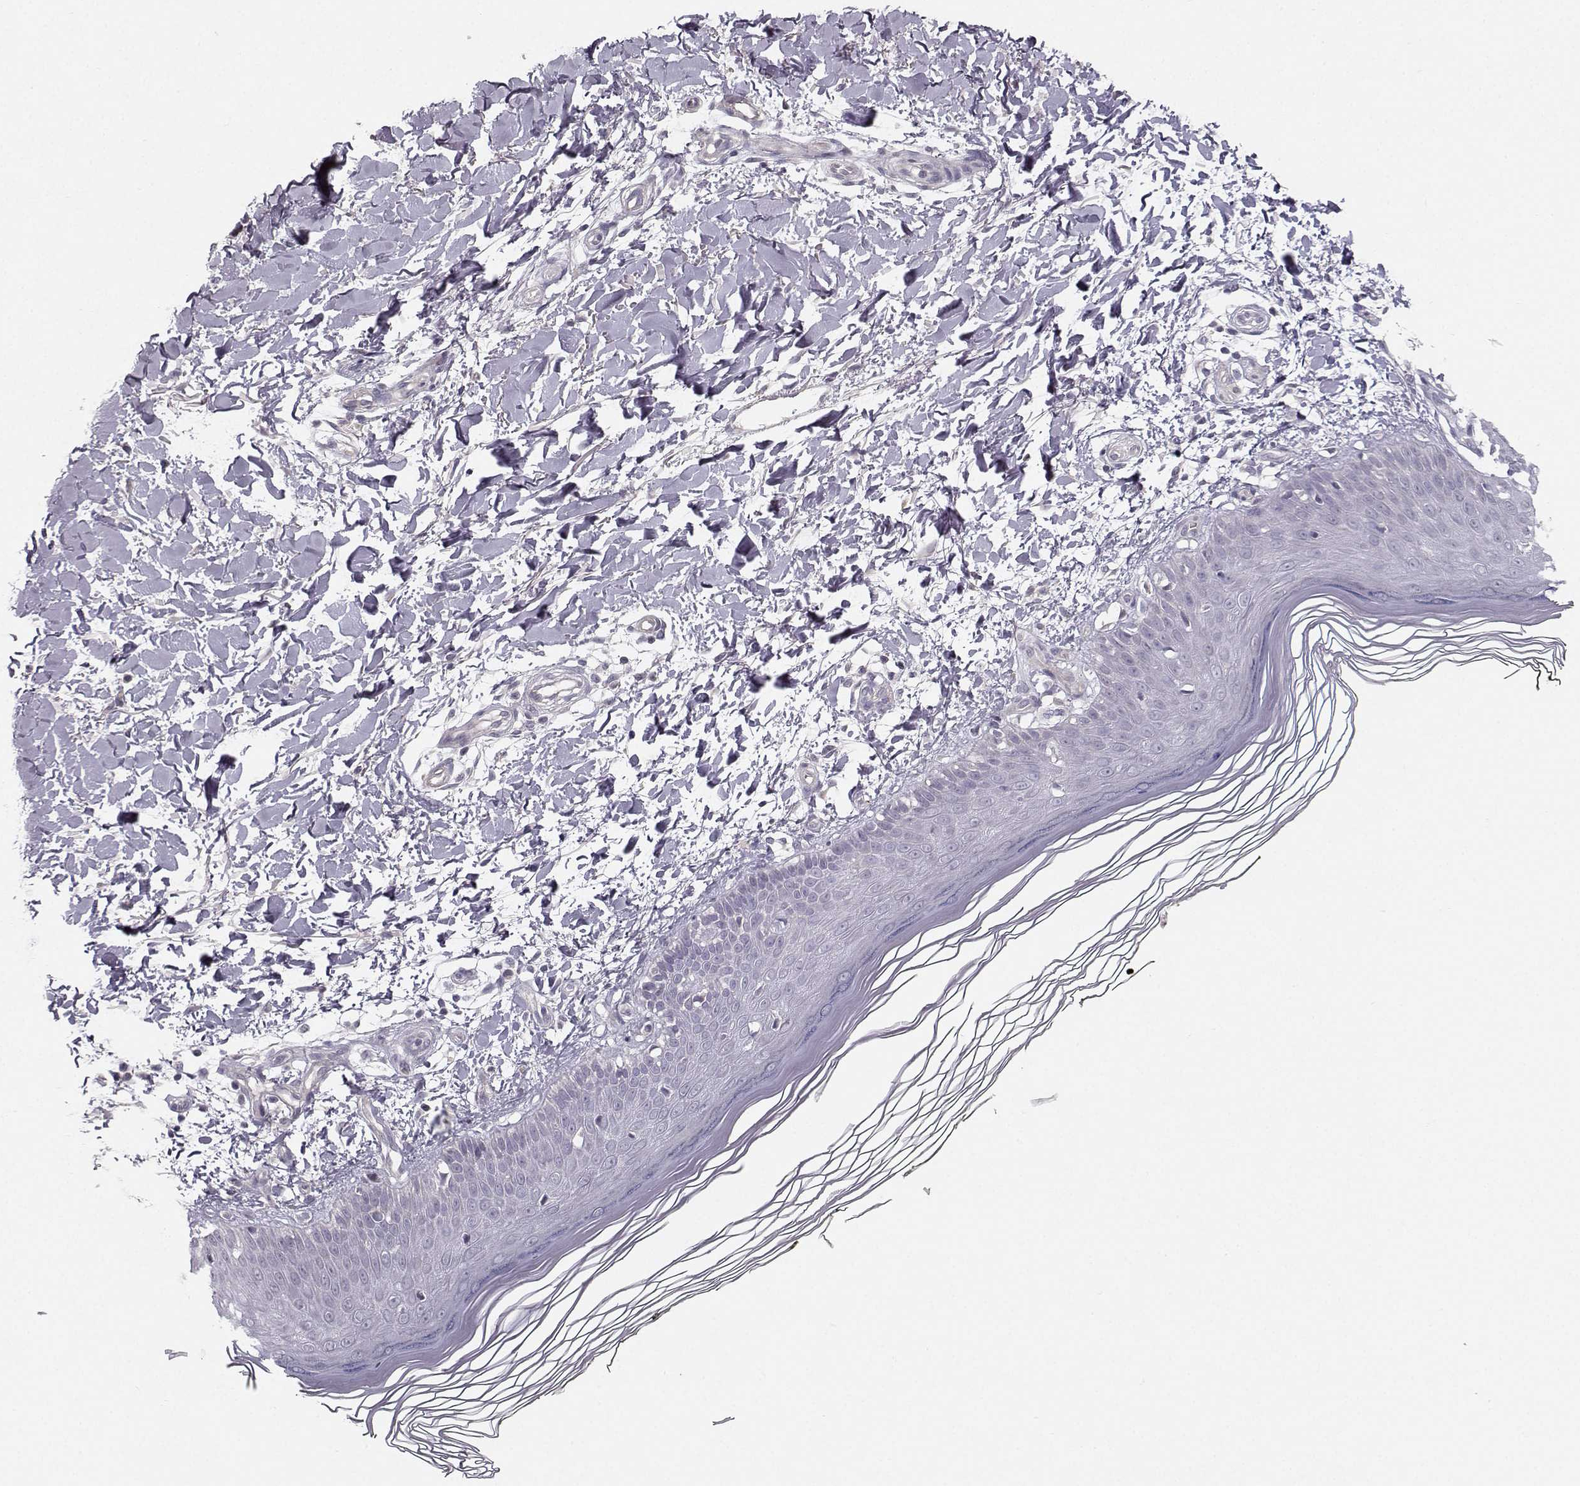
{"staining": {"intensity": "negative", "quantity": "none", "location": "none"}, "tissue": "skin", "cell_type": "Fibroblasts", "image_type": "normal", "snomed": [{"axis": "morphology", "description": "Normal tissue, NOS"}, {"axis": "topography", "description": "Skin"}], "caption": "Immunohistochemistry of normal human skin demonstrates no positivity in fibroblasts.", "gene": "OPRD1", "patient": {"sex": "female", "age": 62}}